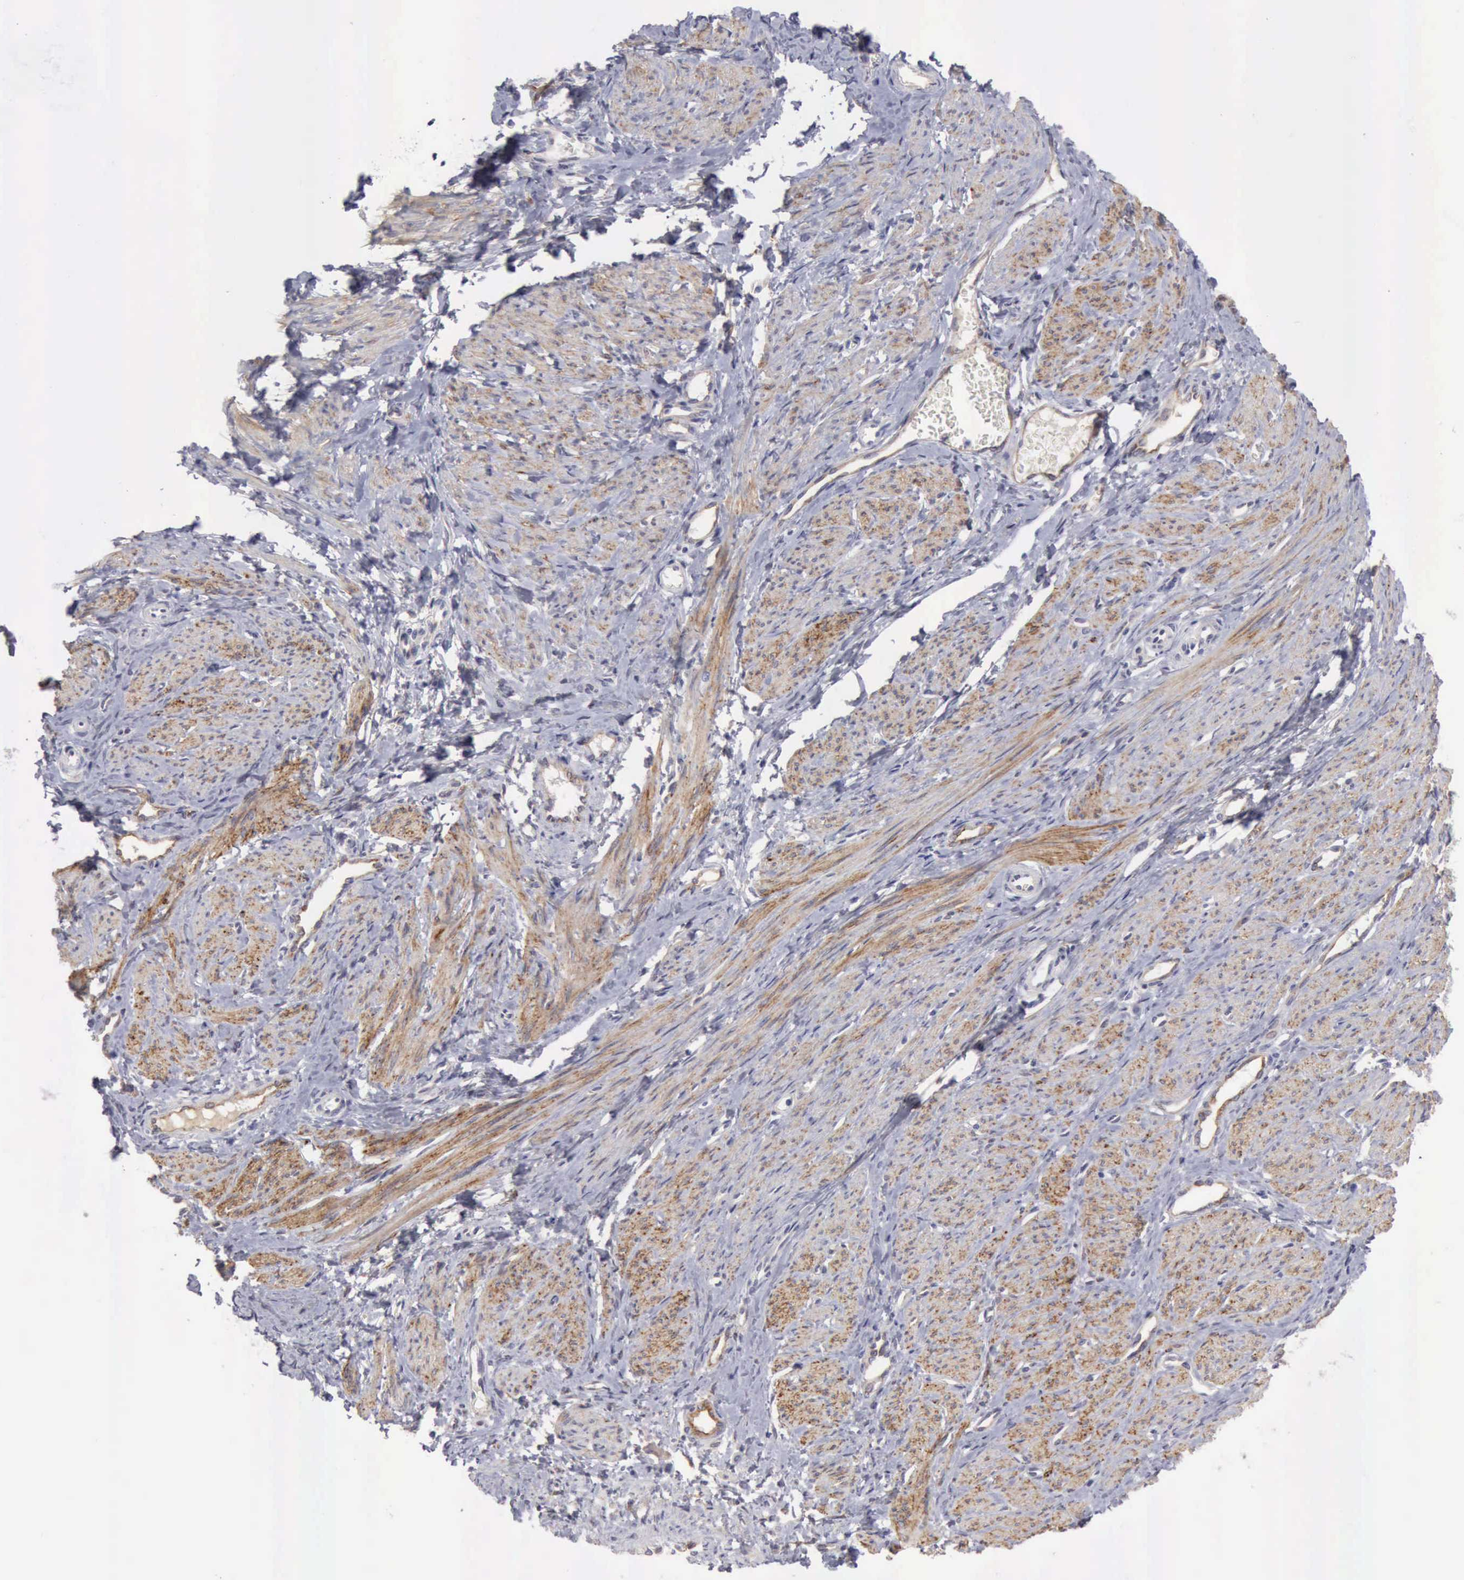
{"staining": {"intensity": "moderate", "quantity": "25%-75%", "location": "cytoplasmic/membranous"}, "tissue": "smooth muscle", "cell_type": "Smooth muscle cells", "image_type": "normal", "snomed": [{"axis": "morphology", "description": "Normal tissue, NOS"}, {"axis": "topography", "description": "Smooth muscle"}, {"axis": "topography", "description": "Uterus"}], "caption": "High-magnification brightfield microscopy of normal smooth muscle stained with DAB (brown) and counterstained with hematoxylin (blue). smooth muscle cells exhibit moderate cytoplasmic/membranous staining is present in approximately25%-75% of cells.", "gene": "TFRC", "patient": {"sex": "female", "age": 39}}